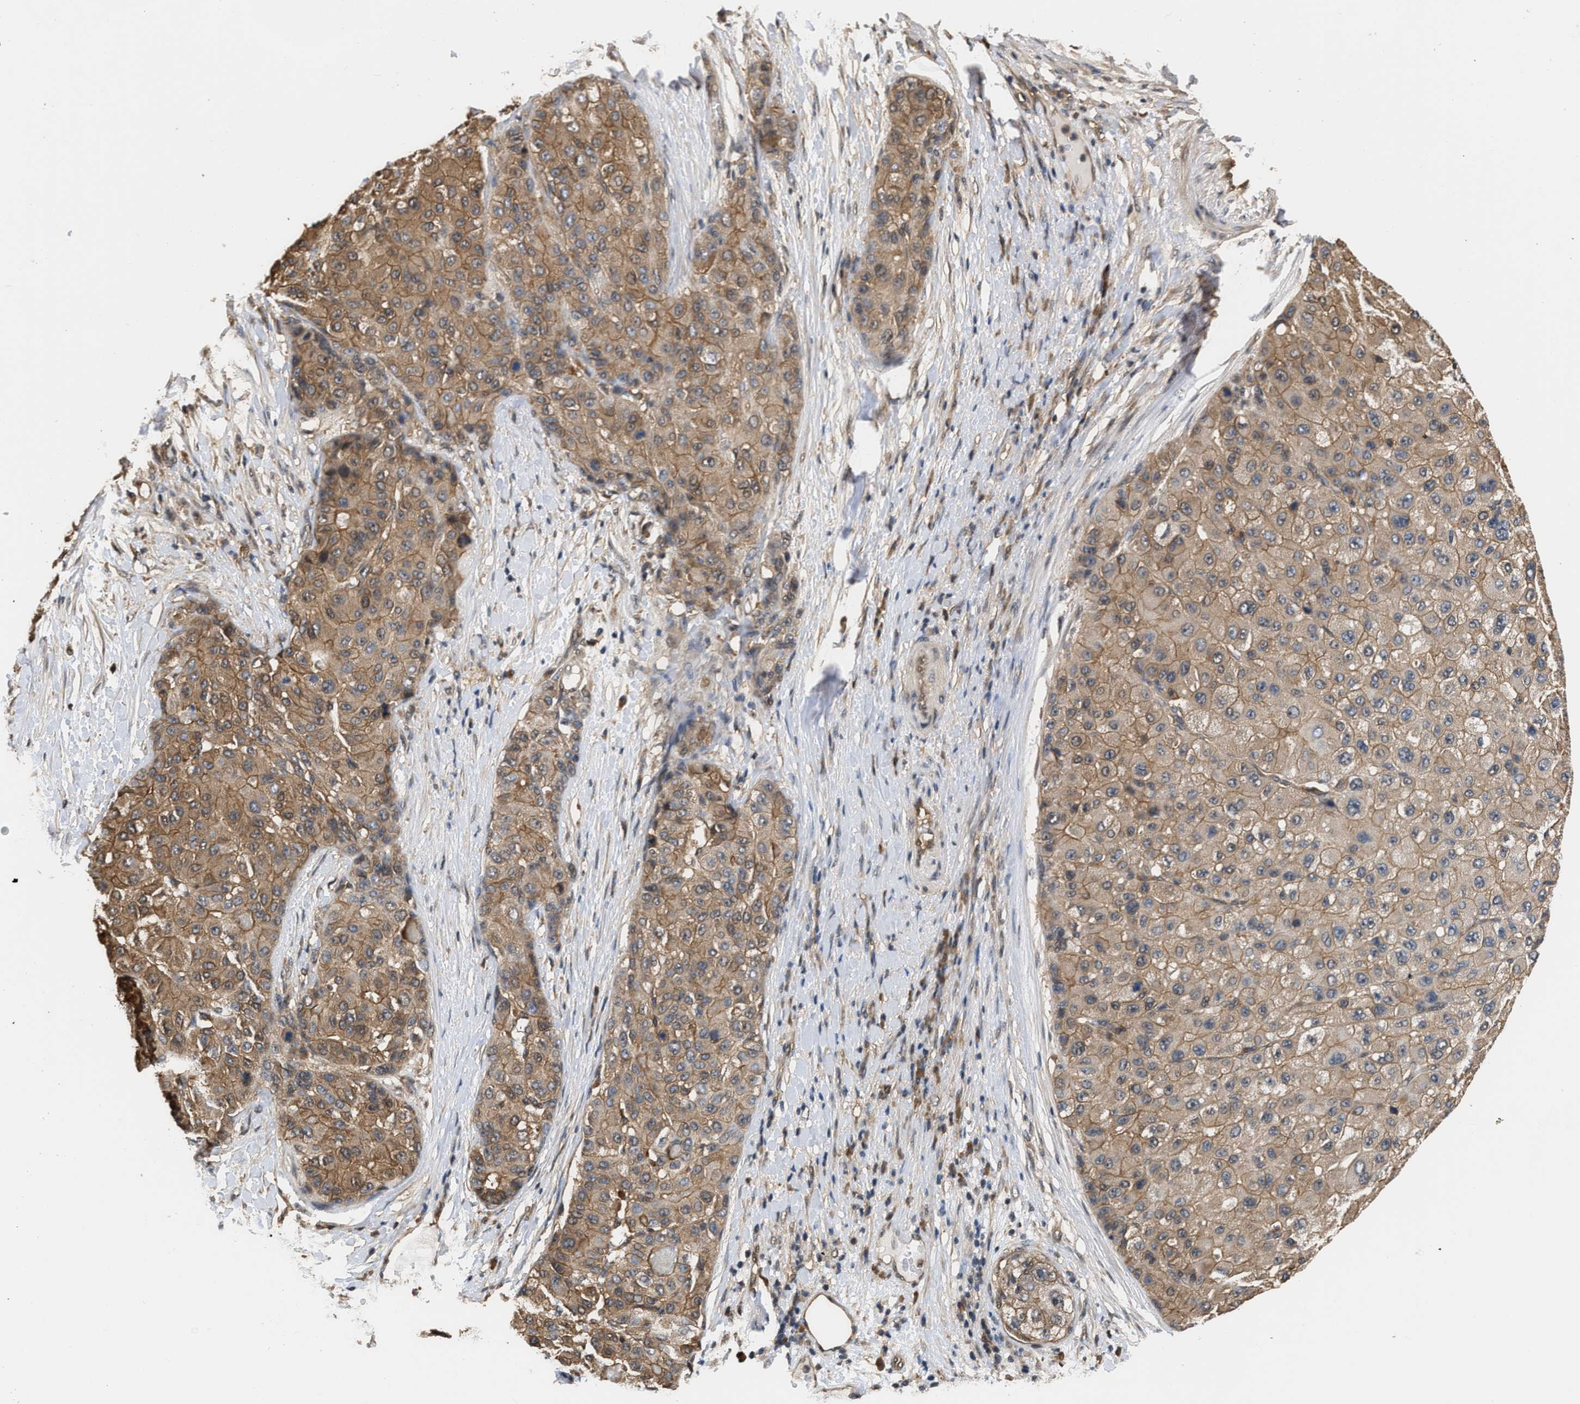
{"staining": {"intensity": "moderate", "quantity": ">75%", "location": "cytoplasmic/membranous"}, "tissue": "liver cancer", "cell_type": "Tumor cells", "image_type": "cancer", "snomed": [{"axis": "morphology", "description": "Carcinoma, Hepatocellular, NOS"}, {"axis": "topography", "description": "Liver"}], "caption": "Immunohistochemical staining of human hepatocellular carcinoma (liver) shows moderate cytoplasmic/membranous protein expression in approximately >75% of tumor cells. (Stains: DAB (3,3'-diaminobenzidine) in brown, nuclei in blue, Microscopy: brightfield microscopy at high magnification).", "gene": "SCAI", "patient": {"sex": "male", "age": 80}}